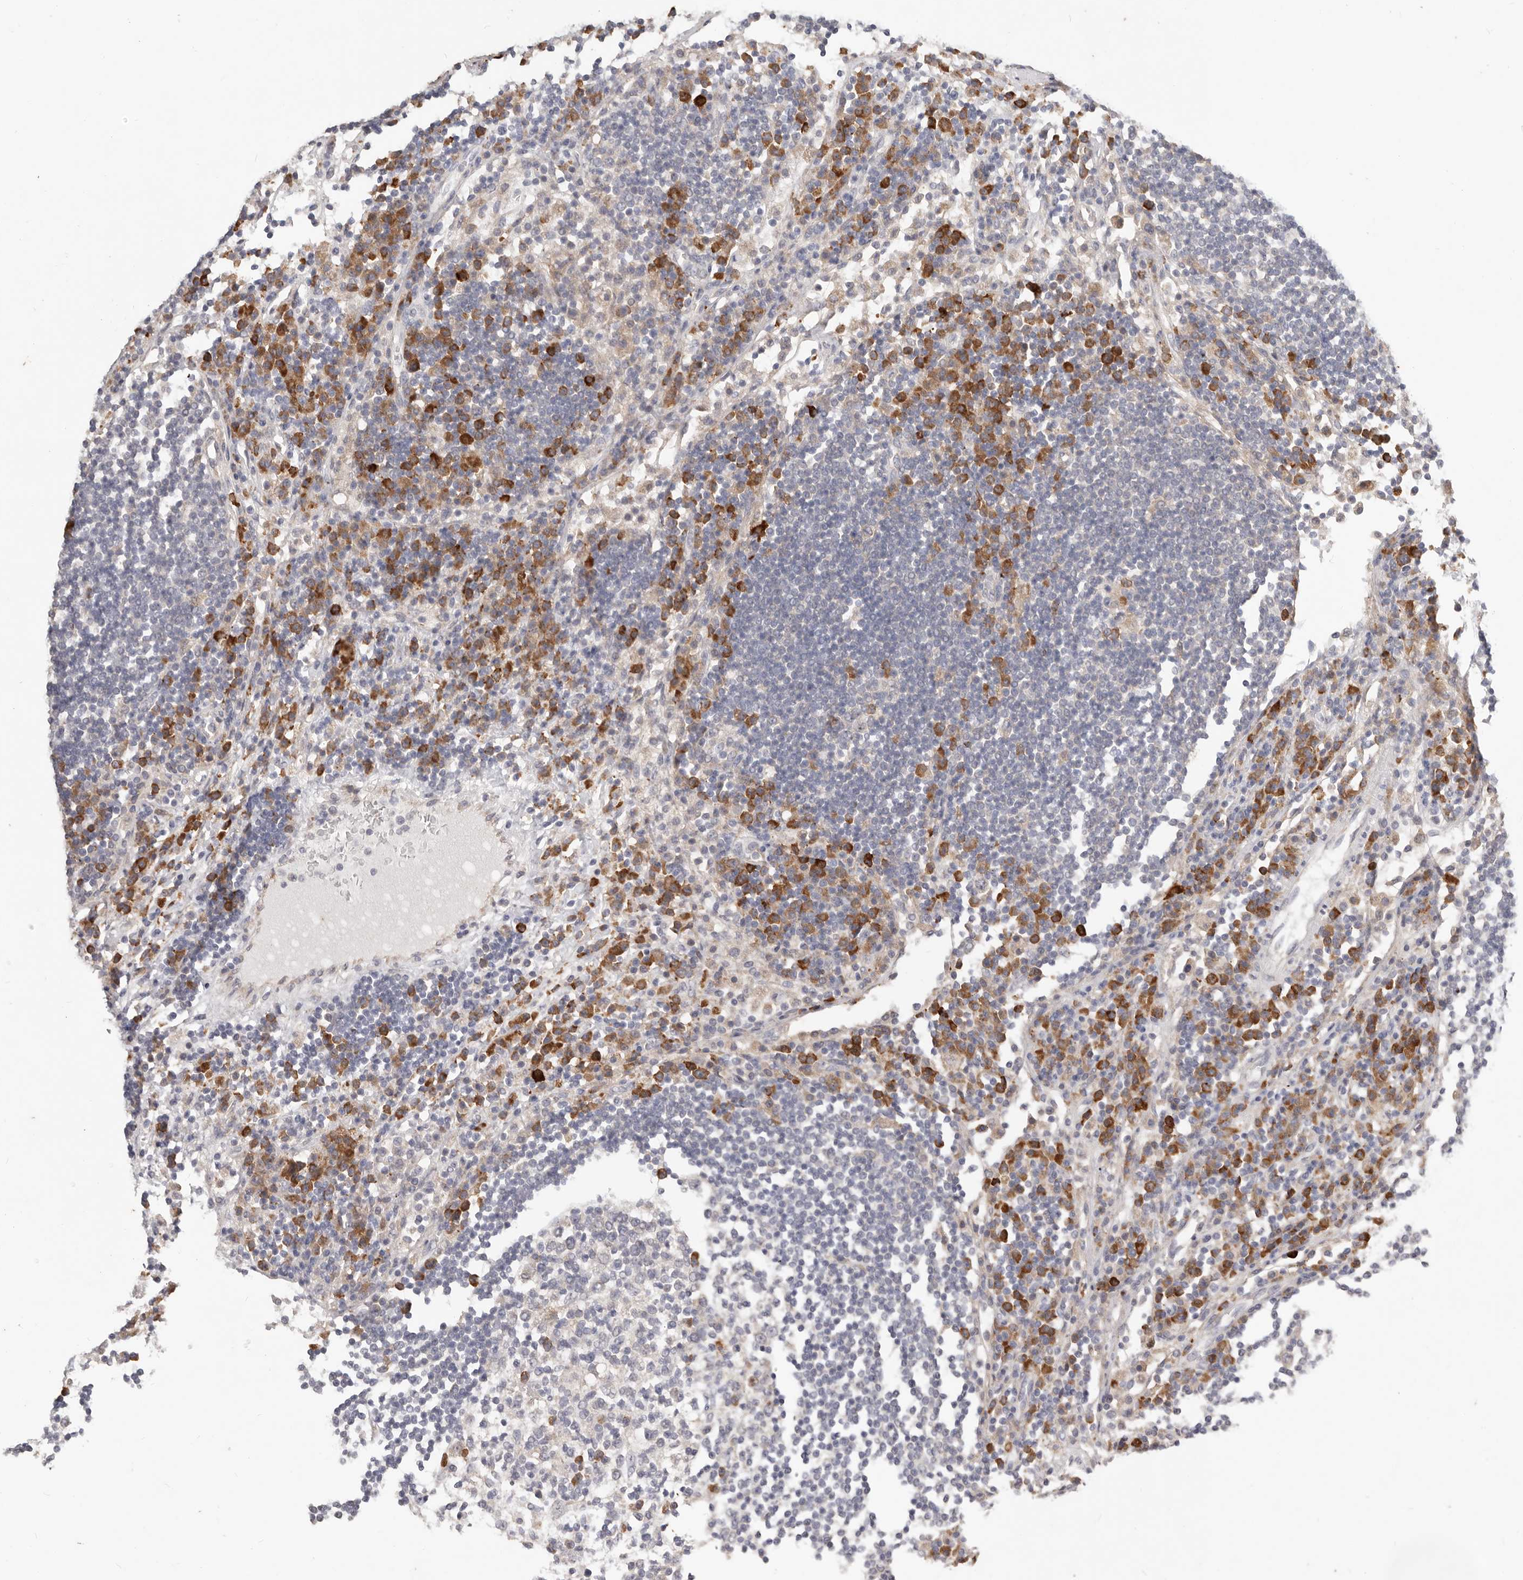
{"staining": {"intensity": "negative", "quantity": "none", "location": "none"}, "tissue": "lymph node", "cell_type": "Germinal center cells", "image_type": "normal", "snomed": [{"axis": "morphology", "description": "Normal tissue, NOS"}, {"axis": "topography", "description": "Lymph node"}], "caption": "Germinal center cells show no significant protein positivity in unremarkable lymph node. (DAB (3,3'-diaminobenzidine) immunohistochemistry visualized using brightfield microscopy, high magnification).", "gene": "WDR77", "patient": {"sex": "female", "age": 53}}